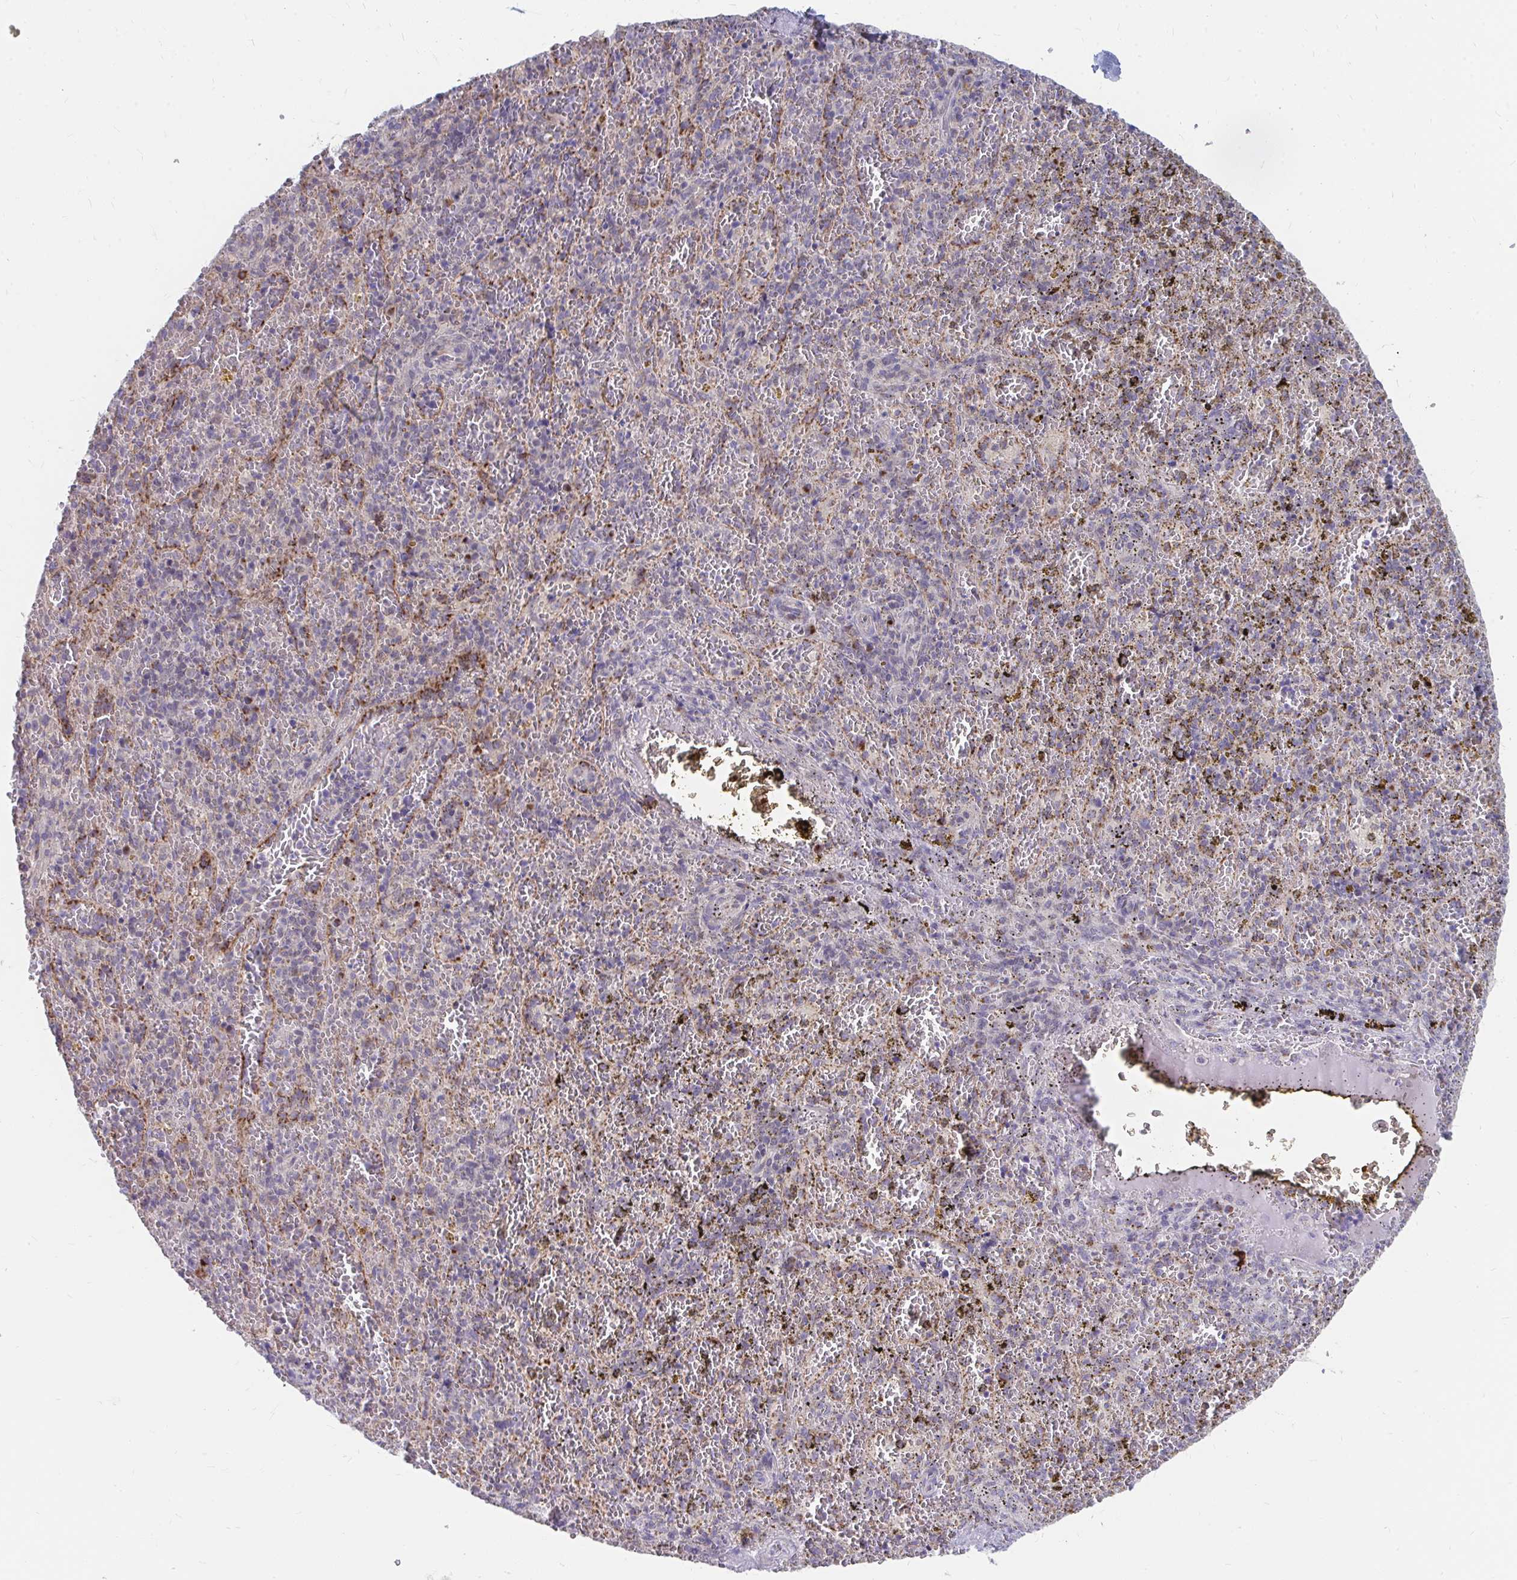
{"staining": {"intensity": "moderate", "quantity": "<25%", "location": "cytoplasmic/membranous"}, "tissue": "spleen", "cell_type": "Cells in red pulp", "image_type": "normal", "snomed": [{"axis": "morphology", "description": "Normal tissue, NOS"}, {"axis": "topography", "description": "Spleen"}], "caption": "Moderate cytoplasmic/membranous staining for a protein is identified in approximately <25% of cells in red pulp of benign spleen using immunohistochemistry.", "gene": "PABIR3", "patient": {"sex": "female", "age": 50}}